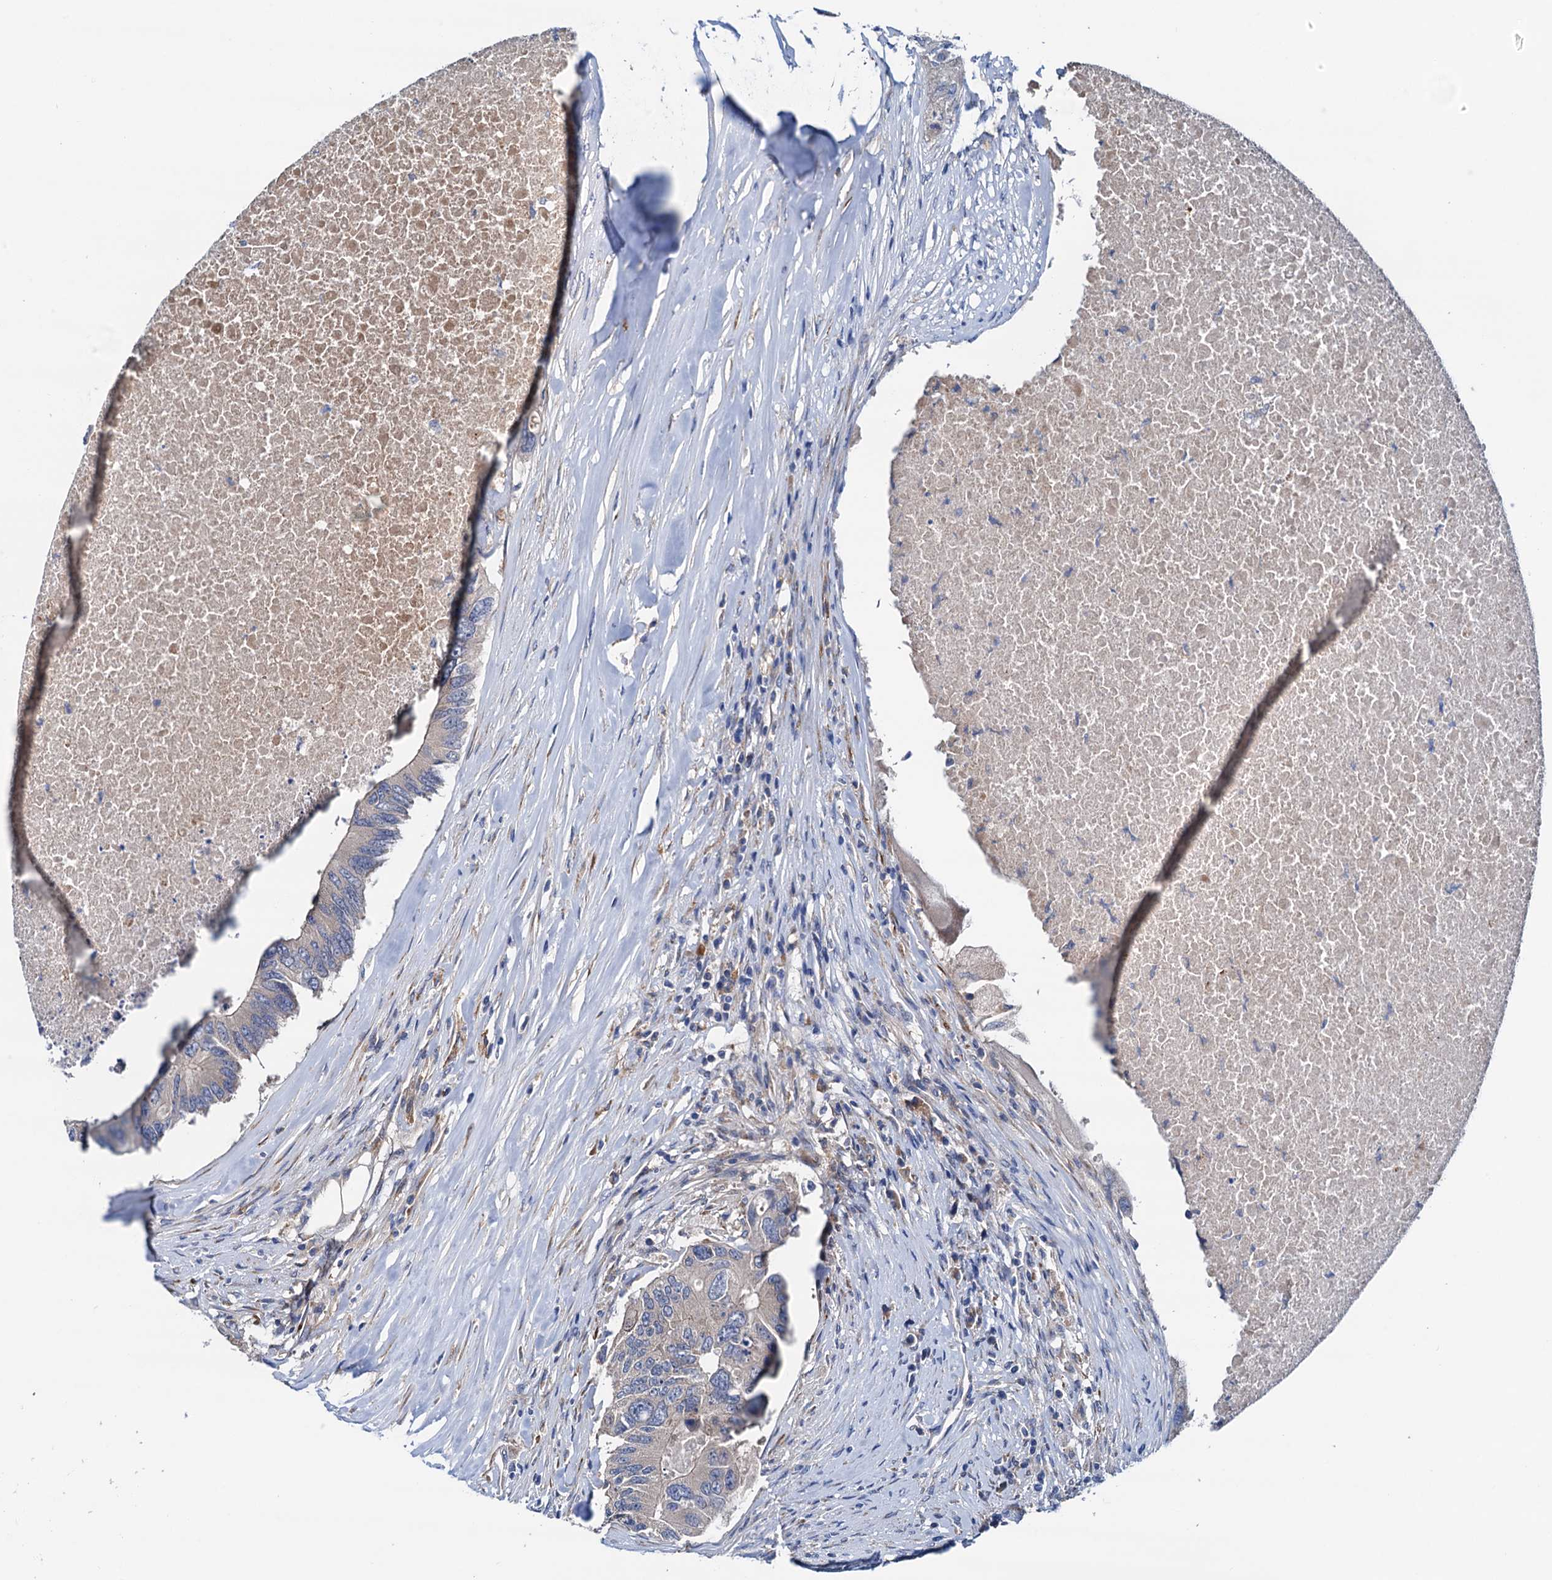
{"staining": {"intensity": "negative", "quantity": "none", "location": "none"}, "tissue": "colorectal cancer", "cell_type": "Tumor cells", "image_type": "cancer", "snomed": [{"axis": "morphology", "description": "Adenocarcinoma, NOS"}, {"axis": "topography", "description": "Colon"}], "caption": "DAB (3,3'-diaminobenzidine) immunohistochemical staining of human colorectal cancer (adenocarcinoma) shows no significant expression in tumor cells. The staining is performed using DAB brown chromogen with nuclei counter-stained in using hematoxylin.", "gene": "RASSF9", "patient": {"sex": "male", "age": 71}}